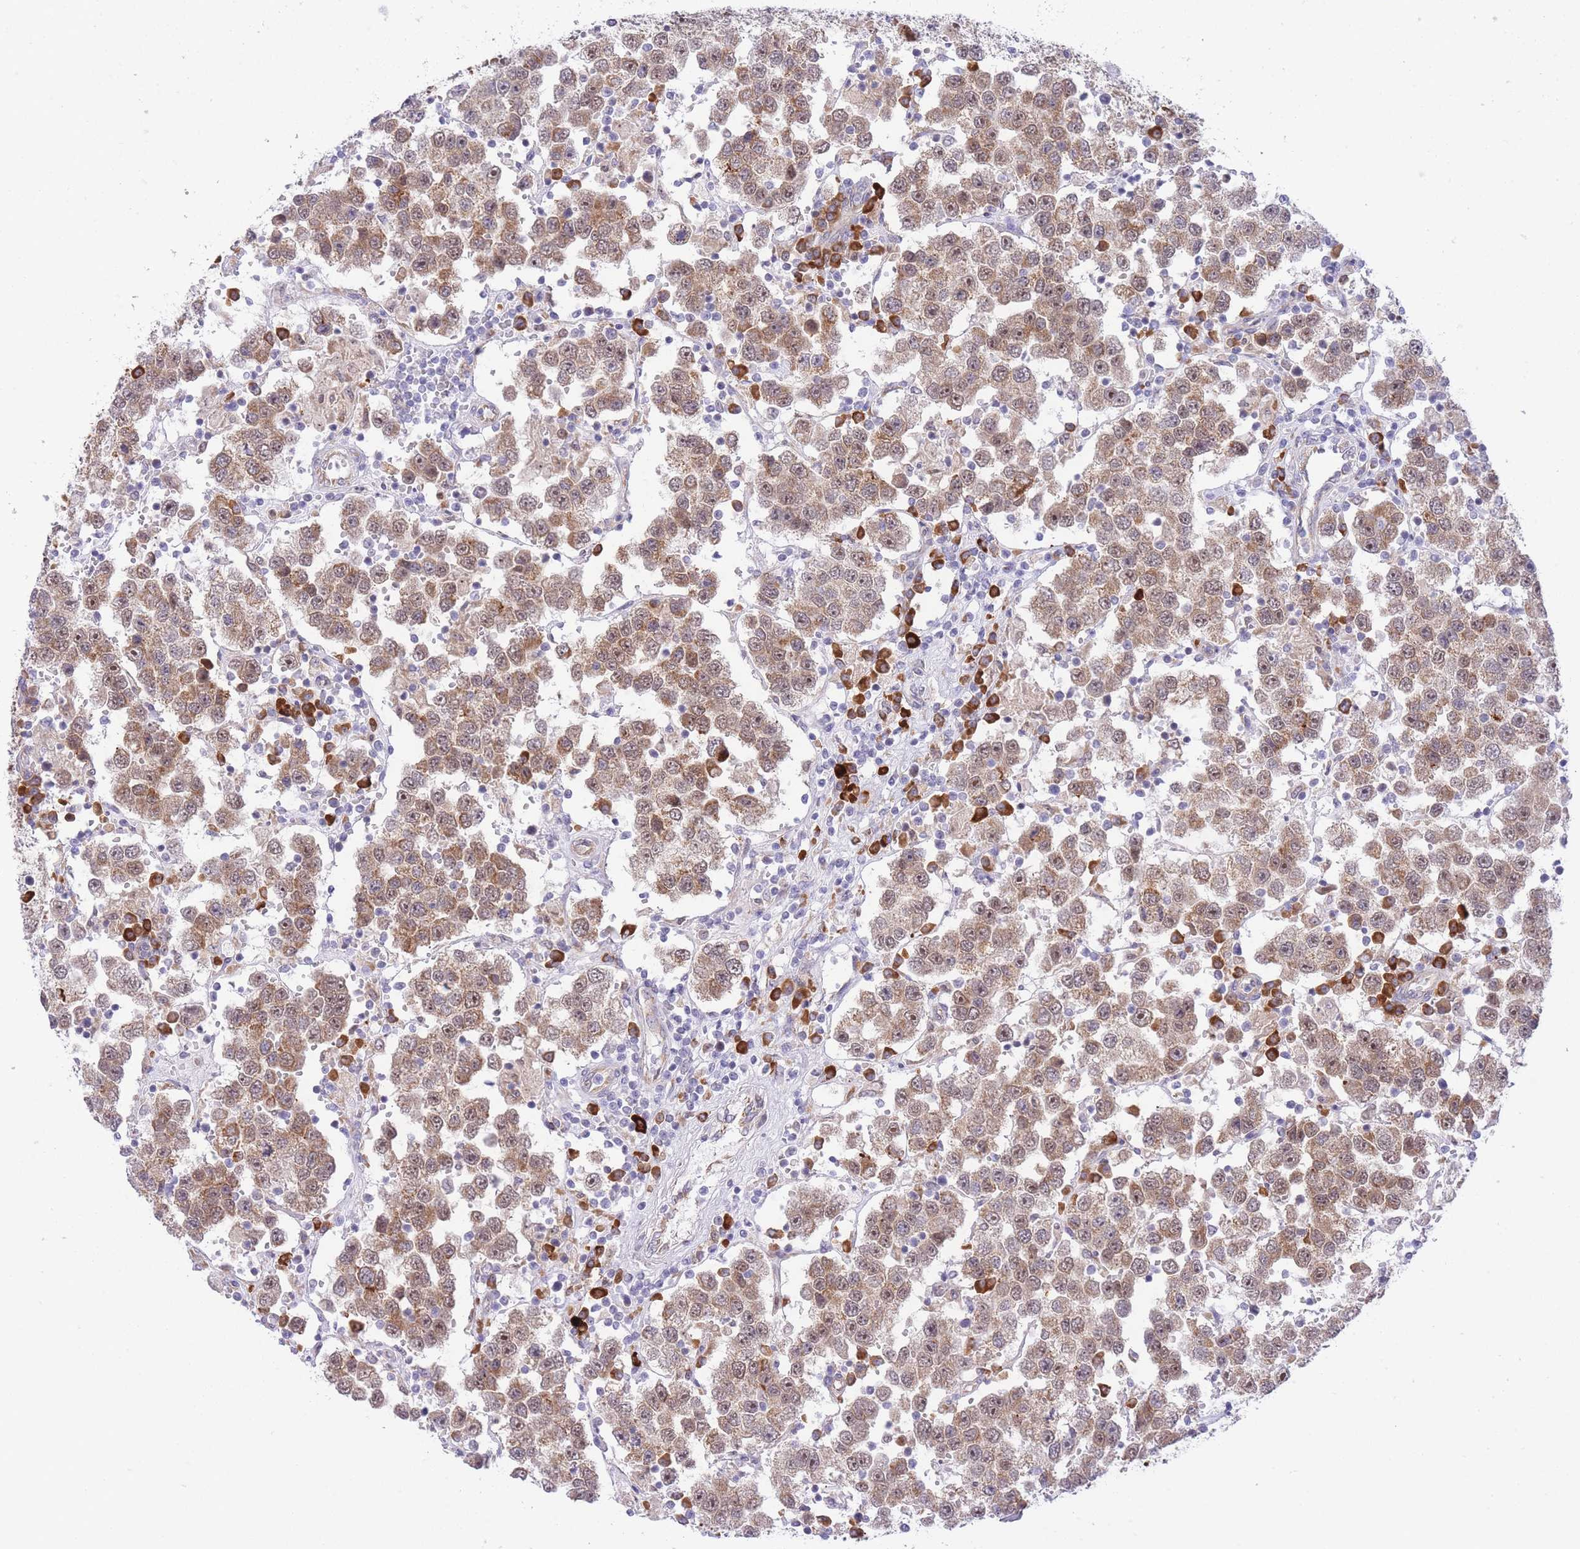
{"staining": {"intensity": "moderate", "quantity": ">75%", "location": "cytoplasmic/membranous,nuclear"}, "tissue": "testis cancer", "cell_type": "Tumor cells", "image_type": "cancer", "snomed": [{"axis": "morphology", "description": "Seminoma, NOS"}, {"axis": "topography", "description": "Testis"}], "caption": "Immunohistochemistry histopathology image of human testis cancer stained for a protein (brown), which demonstrates medium levels of moderate cytoplasmic/membranous and nuclear expression in about >75% of tumor cells.", "gene": "EXOSC8", "patient": {"sex": "male", "age": 37}}